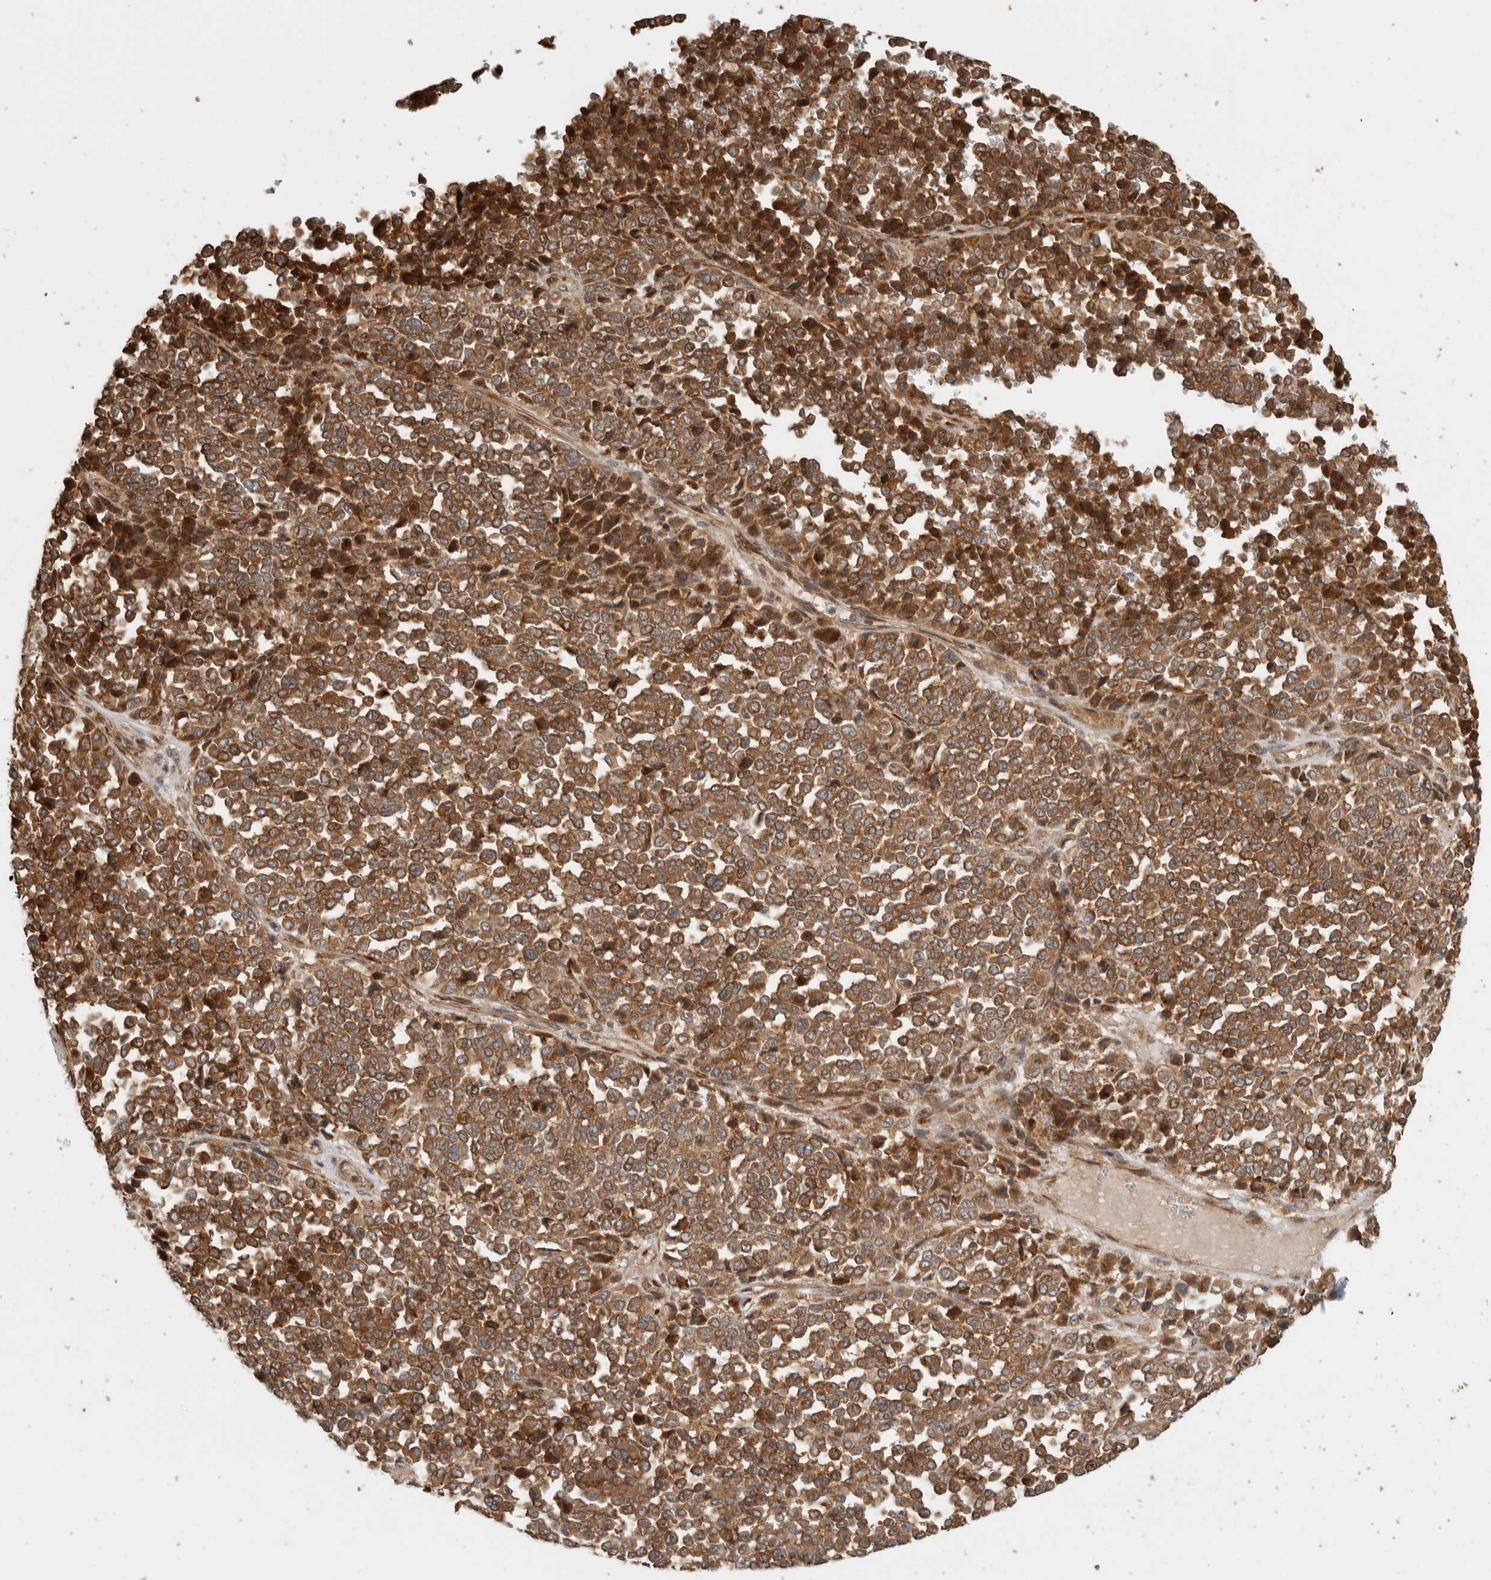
{"staining": {"intensity": "moderate", "quantity": ">75%", "location": "cytoplasmic/membranous"}, "tissue": "melanoma", "cell_type": "Tumor cells", "image_type": "cancer", "snomed": [{"axis": "morphology", "description": "Malignant melanoma, Metastatic site"}, {"axis": "topography", "description": "Pancreas"}], "caption": "Malignant melanoma (metastatic site) stained for a protein demonstrates moderate cytoplasmic/membranous positivity in tumor cells.", "gene": "PCDHB15", "patient": {"sex": "female", "age": 30}}